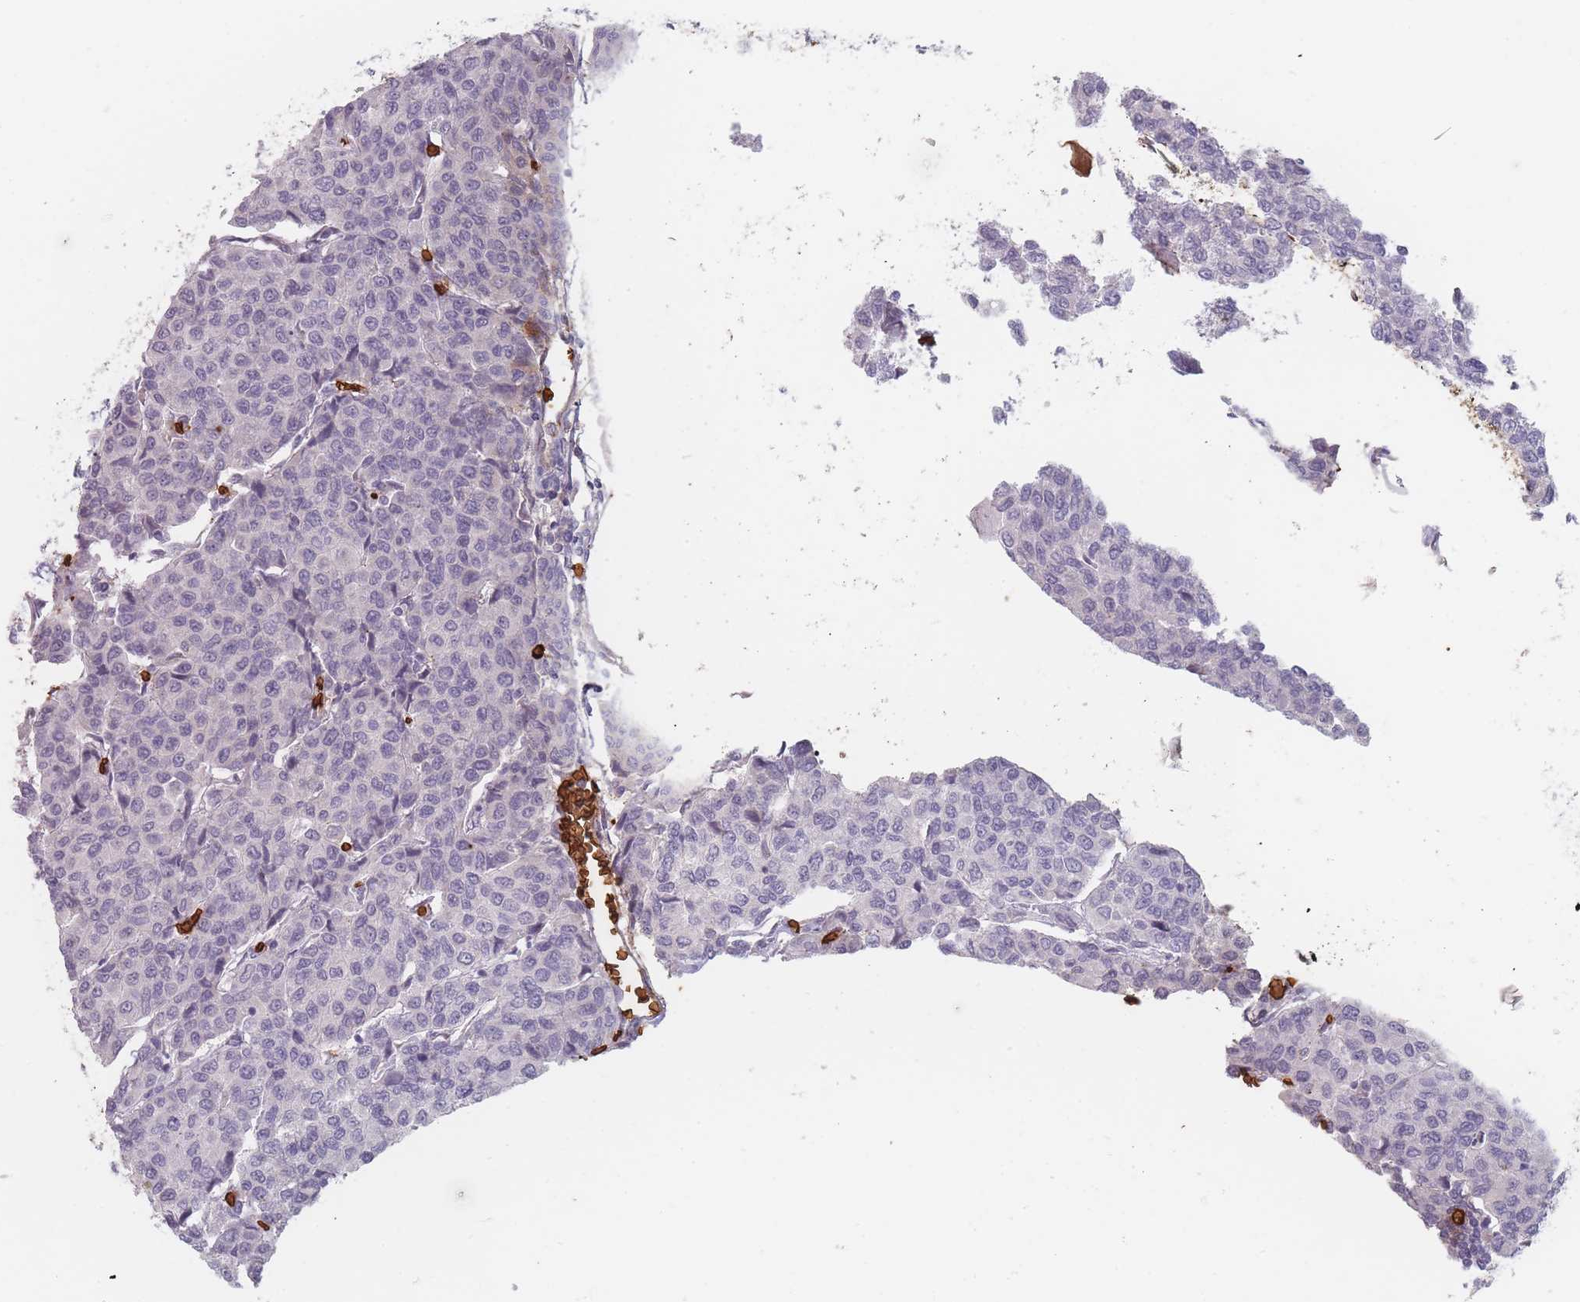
{"staining": {"intensity": "negative", "quantity": "none", "location": "none"}, "tissue": "breast cancer", "cell_type": "Tumor cells", "image_type": "cancer", "snomed": [{"axis": "morphology", "description": "Duct carcinoma"}, {"axis": "topography", "description": "Breast"}], "caption": "An immunohistochemistry histopathology image of breast invasive ductal carcinoma is shown. There is no staining in tumor cells of breast invasive ductal carcinoma. The staining was performed using DAB to visualize the protein expression in brown, while the nuclei were stained in blue with hematoxylin (Magnification: 20x).", "gene": "SLC2A6", "patient": {"sex": "female", "age": 55}}